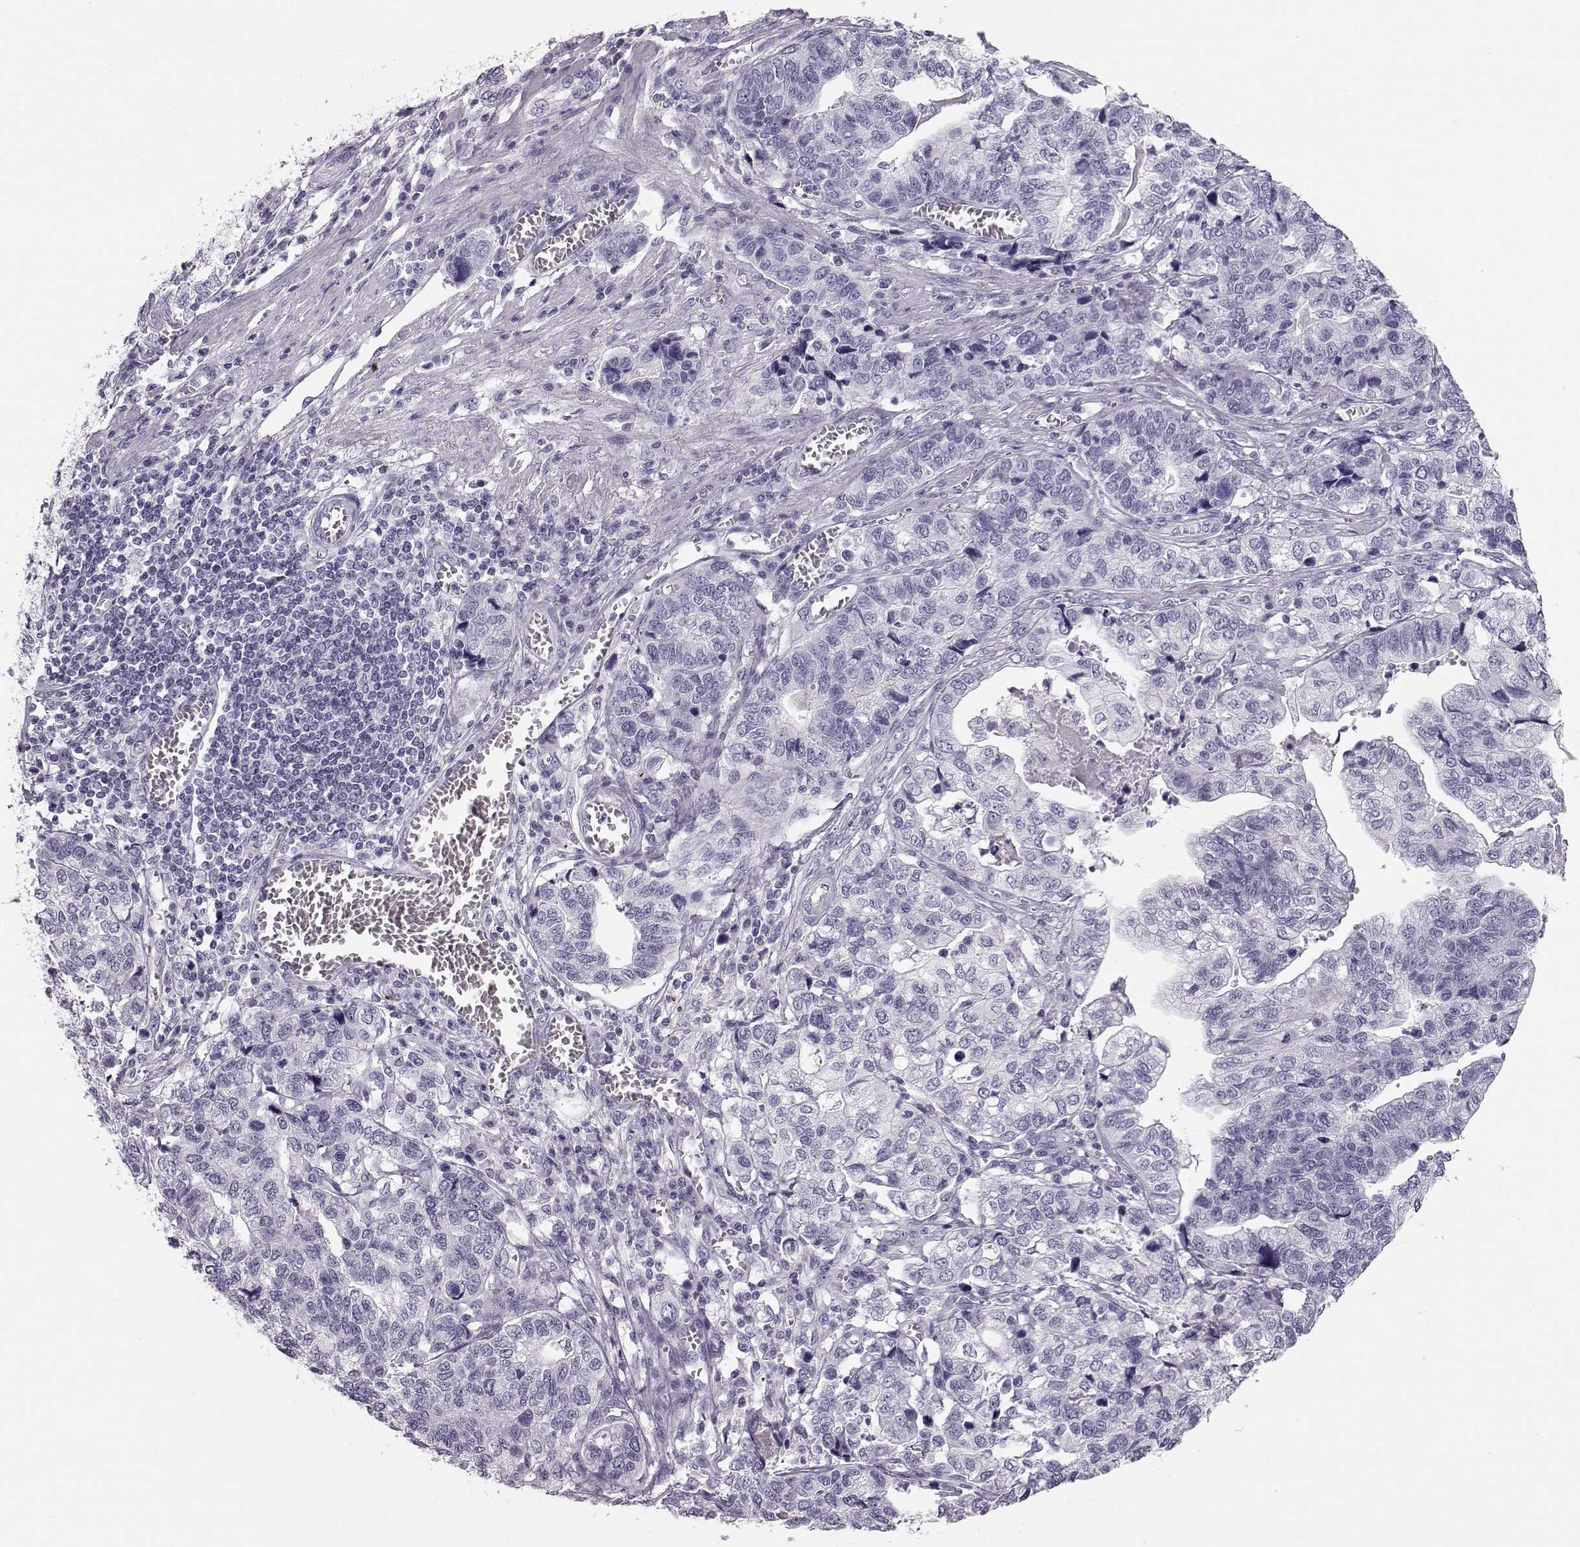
{"staining": {"intensity": "negative", "quantity": "none", "location": "none"}, "tissue": "stomach cancer", "cell_type": "Tumor cells", "image_type": "cancer", "snomed": [{"axis": "morphology", "description": "Adenocarcinoma, NOS"}, {"axis": "topography", "description": "Stomach, upper"}], "caption": "Immunohistochemical staining of adenocarcinoma (stomach) demonstrates no significant staining in tumor cells.", "gene": "BFSP2", "patient": {"sex": "female", "age": 67}}